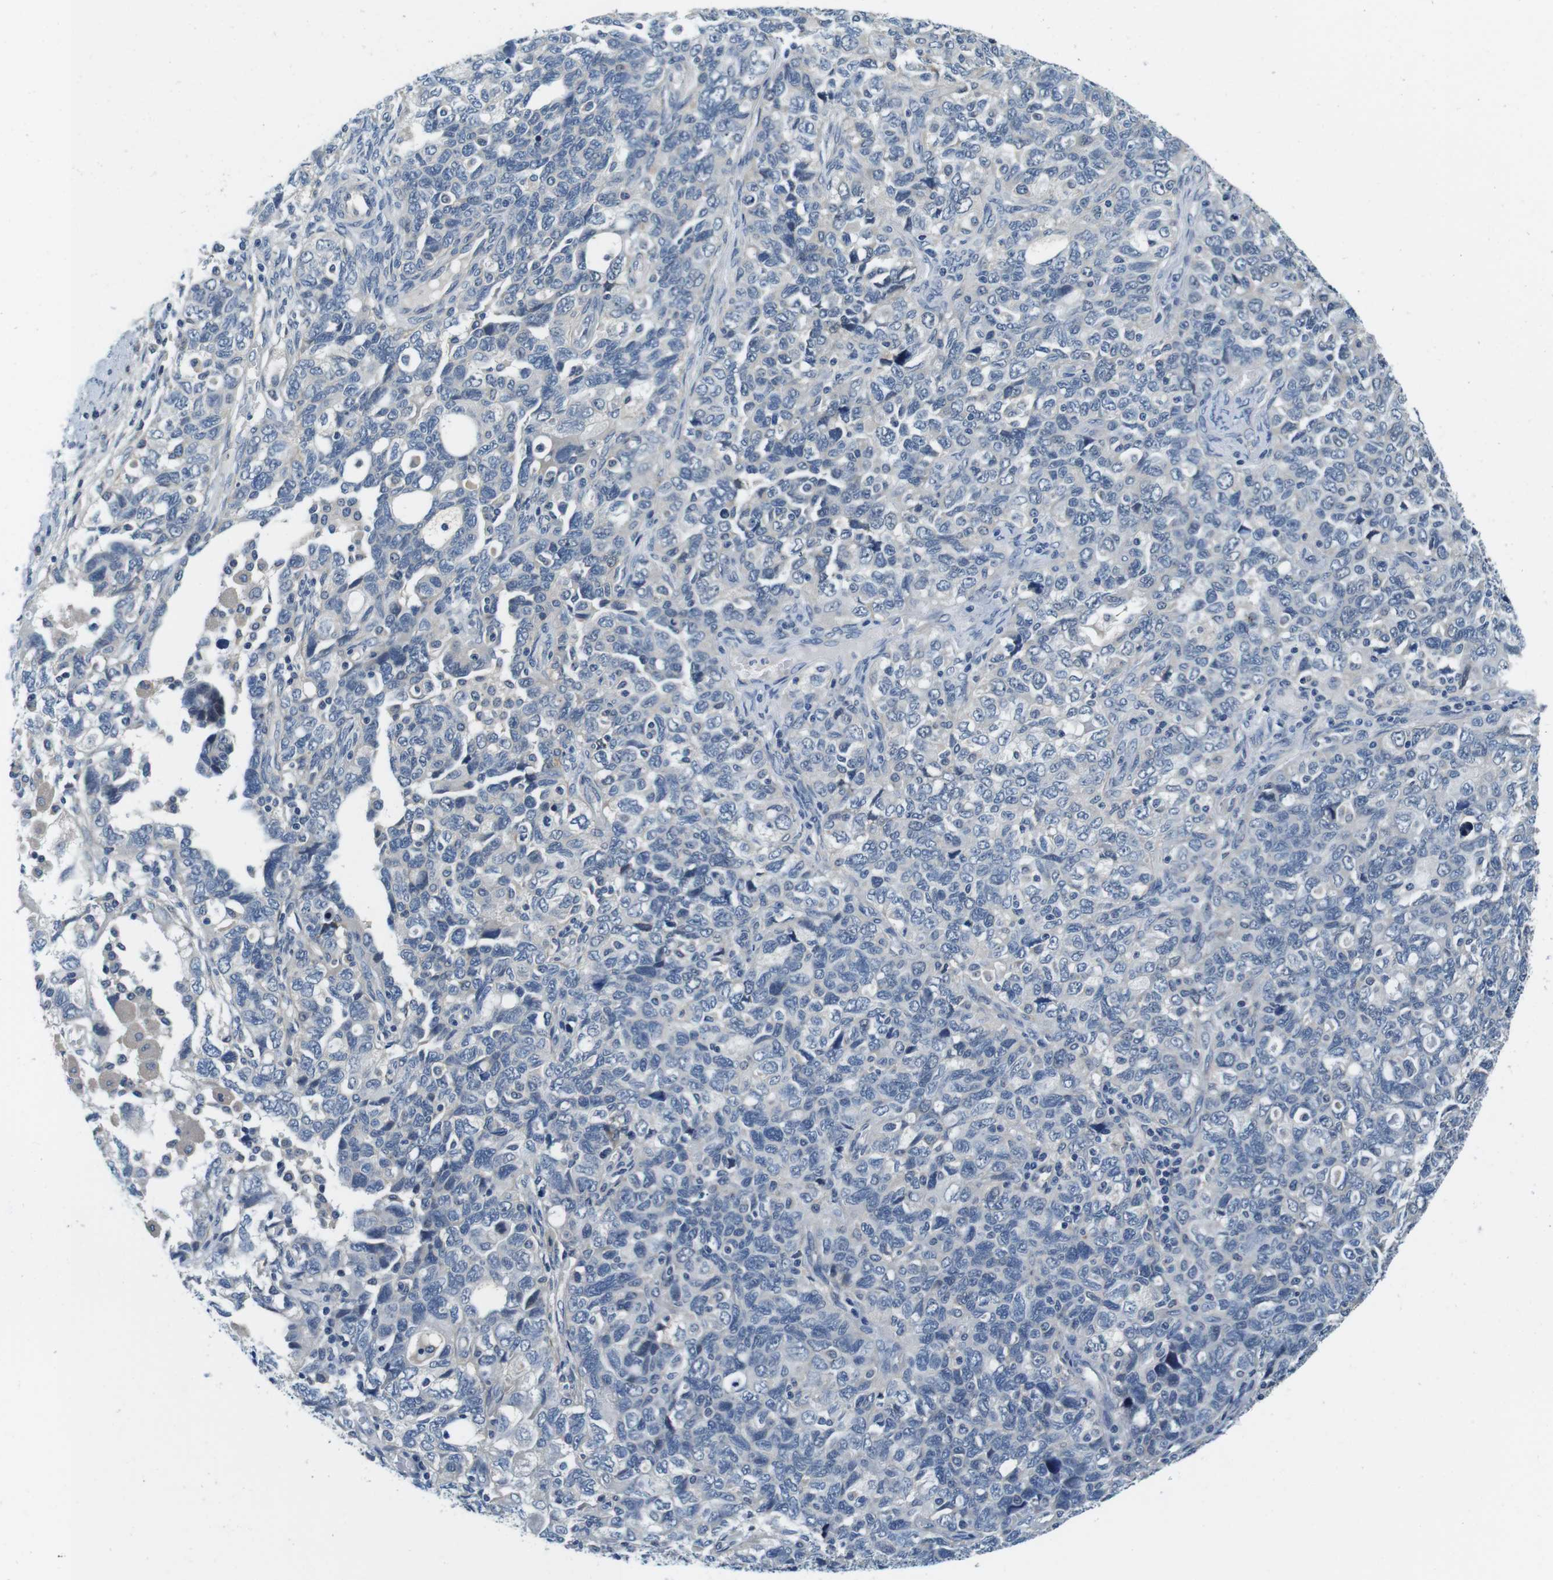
{"staining": {"intensity": "negative", "quantity": "none", "location": "none"}, "tissue": "ovarian cancer", "cell_type": "Tumor cells", "image_type": "cancer", "snomed": [{"axis": "morphology", "description": "Carcinoma, NOS"}, {"axis": "morphology", "description": "Cystadenocarcinoma, serous, NOS"}, {"axis": "topography", "description": "Ovary"}], "caption": "Immunohistochemistry micrograph of human ovarian cancer (carcinoma) stained for a protein (brown), which demonstrates no staining in tumor cells.", "gene": "DTNA", "patient": {"sex": "female", "age": 69}}